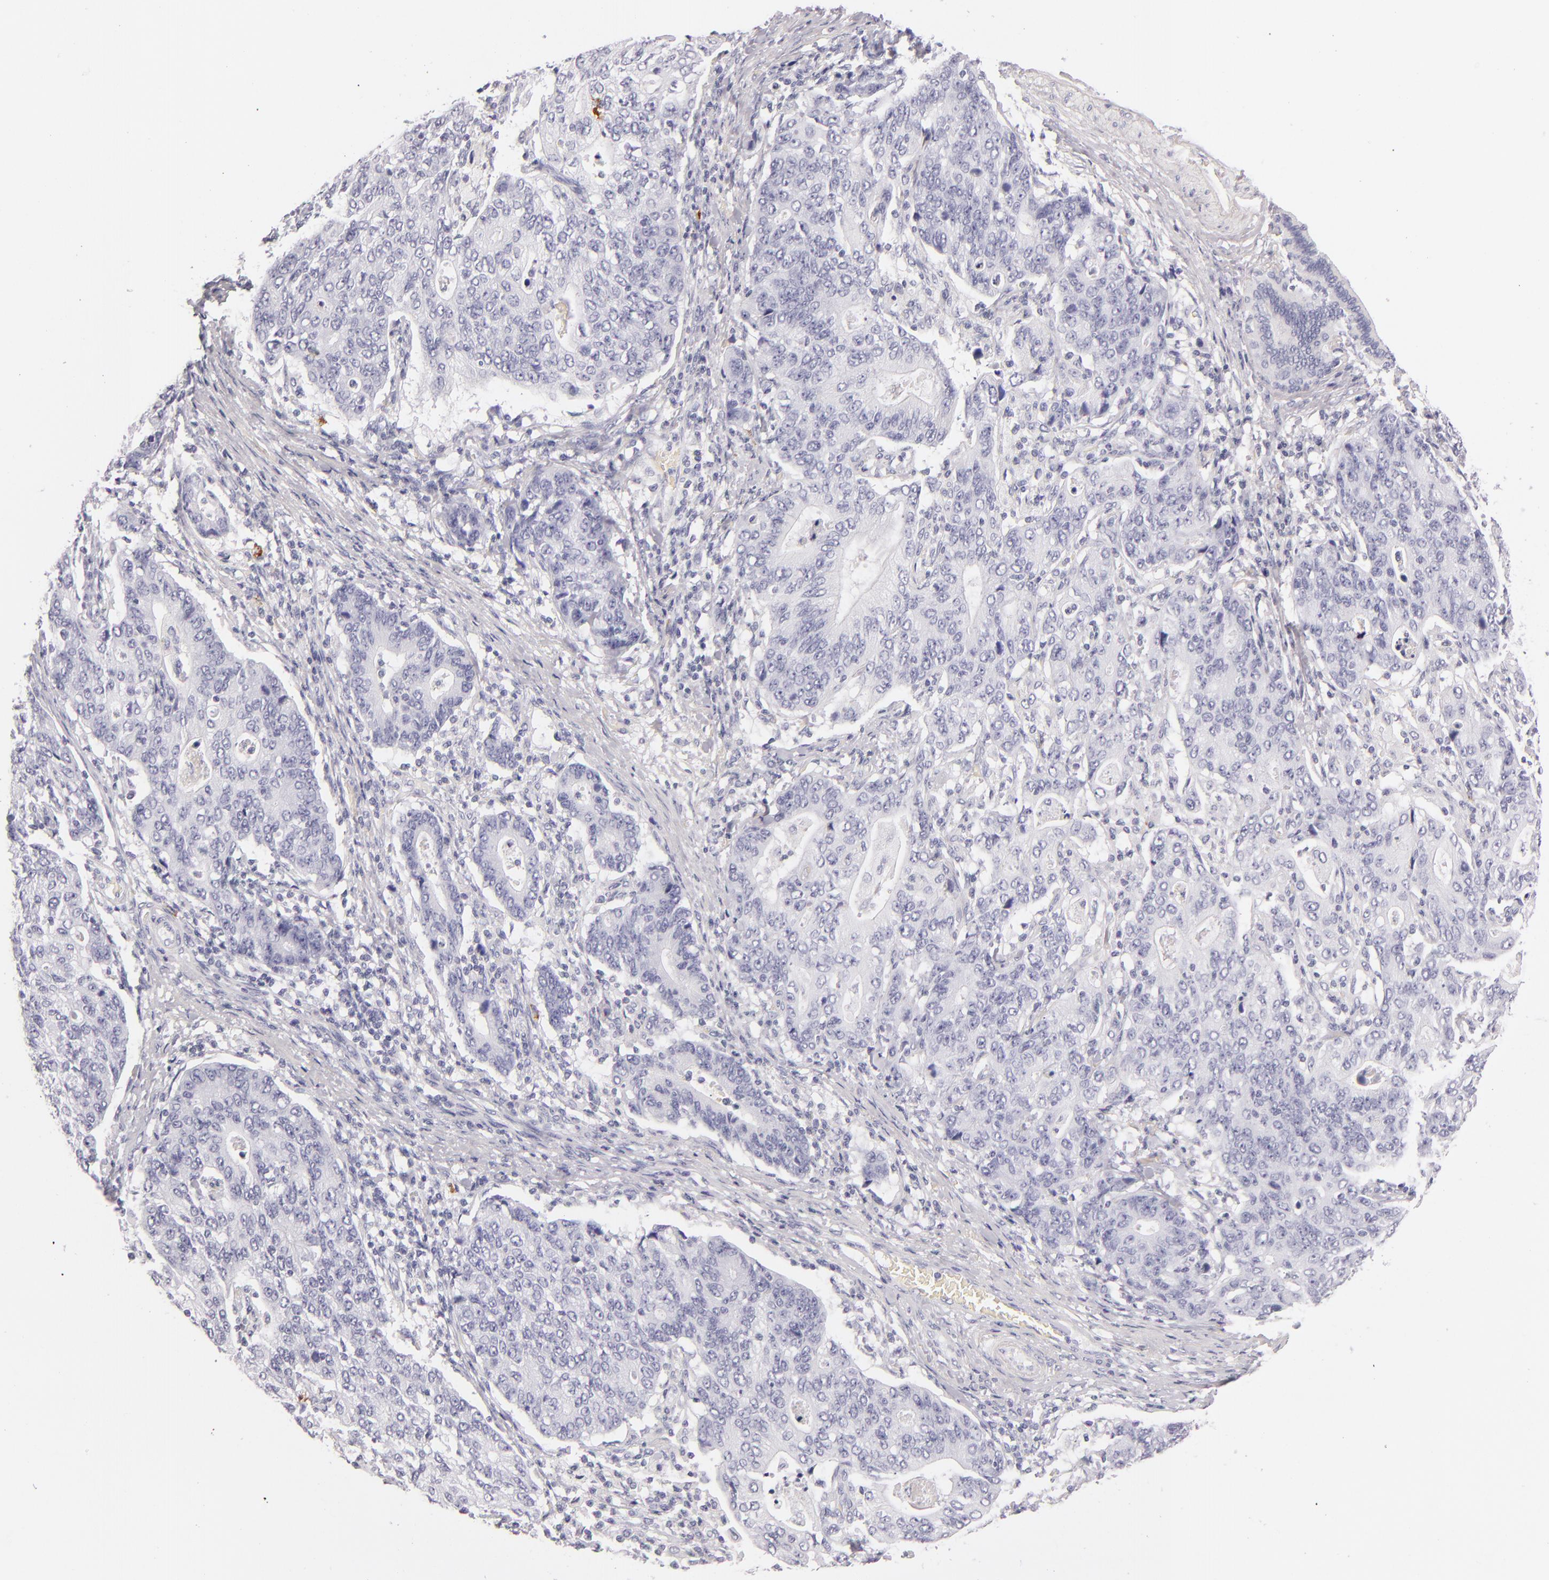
{"staining": {"intensity": "negative", "quantity": "none", "location": "none"}, "tissue": "stomach cancer", "cell_type": "Tumor cells", "image_type": "cancer", "snomed": [{"axis": "morphology", "description": "Adenocarcinoma, NOS"}, {"axis": "topography", "description": "Esophagus"}, {"axis": "topography", "description": "Stomach"}], "caption": "Histopathology image shows no protein staining in tumor cells of stomach cancer tissue.", "gene": "CD207", "patient": {"sex": "male", "age": 74}}